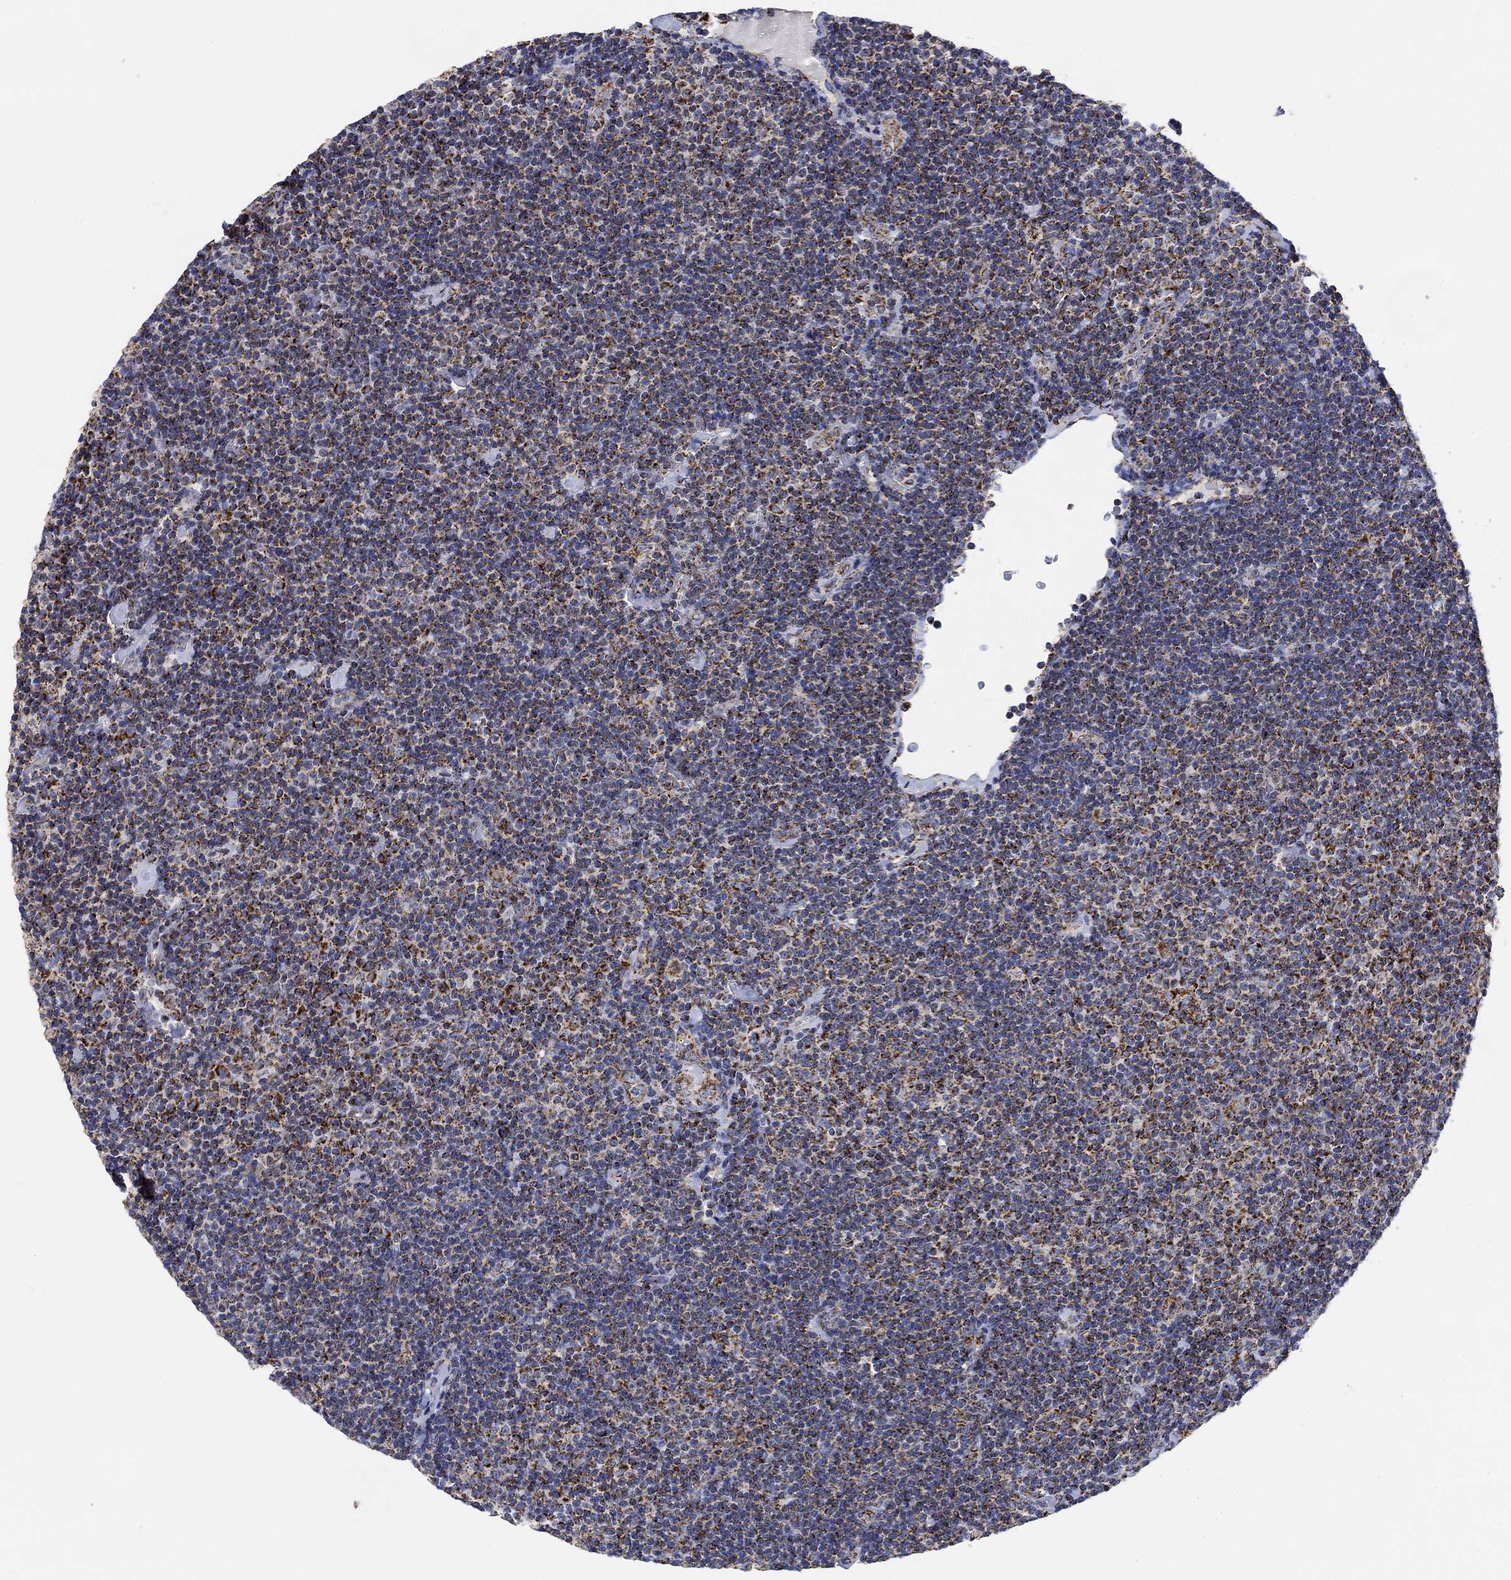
{"staining": {"intensity": "moderate", "quantity": "25%-75%", "location": "cytoplasmic/membranous"}, "tissue": "lymphoma", "cell_type": "Tumor cells", "image_type": "cancer", "snomed": [{"axis": "morphology", "description": "Malignant lymphoma, non-Hodgkin's type, Low grade"}, {"axis": "topography", "description": "Lymph node"}], "caption": "Low-grade malignant lymphoma, non-Hodgkin's type stained with immunohistochemistry (IHC) shows moderate cytoplasmic/membranous staining in about 25%-75% of tumor cells.", "gene": "NDUFS3", "patient": {"sex": "male", "age": 81}}